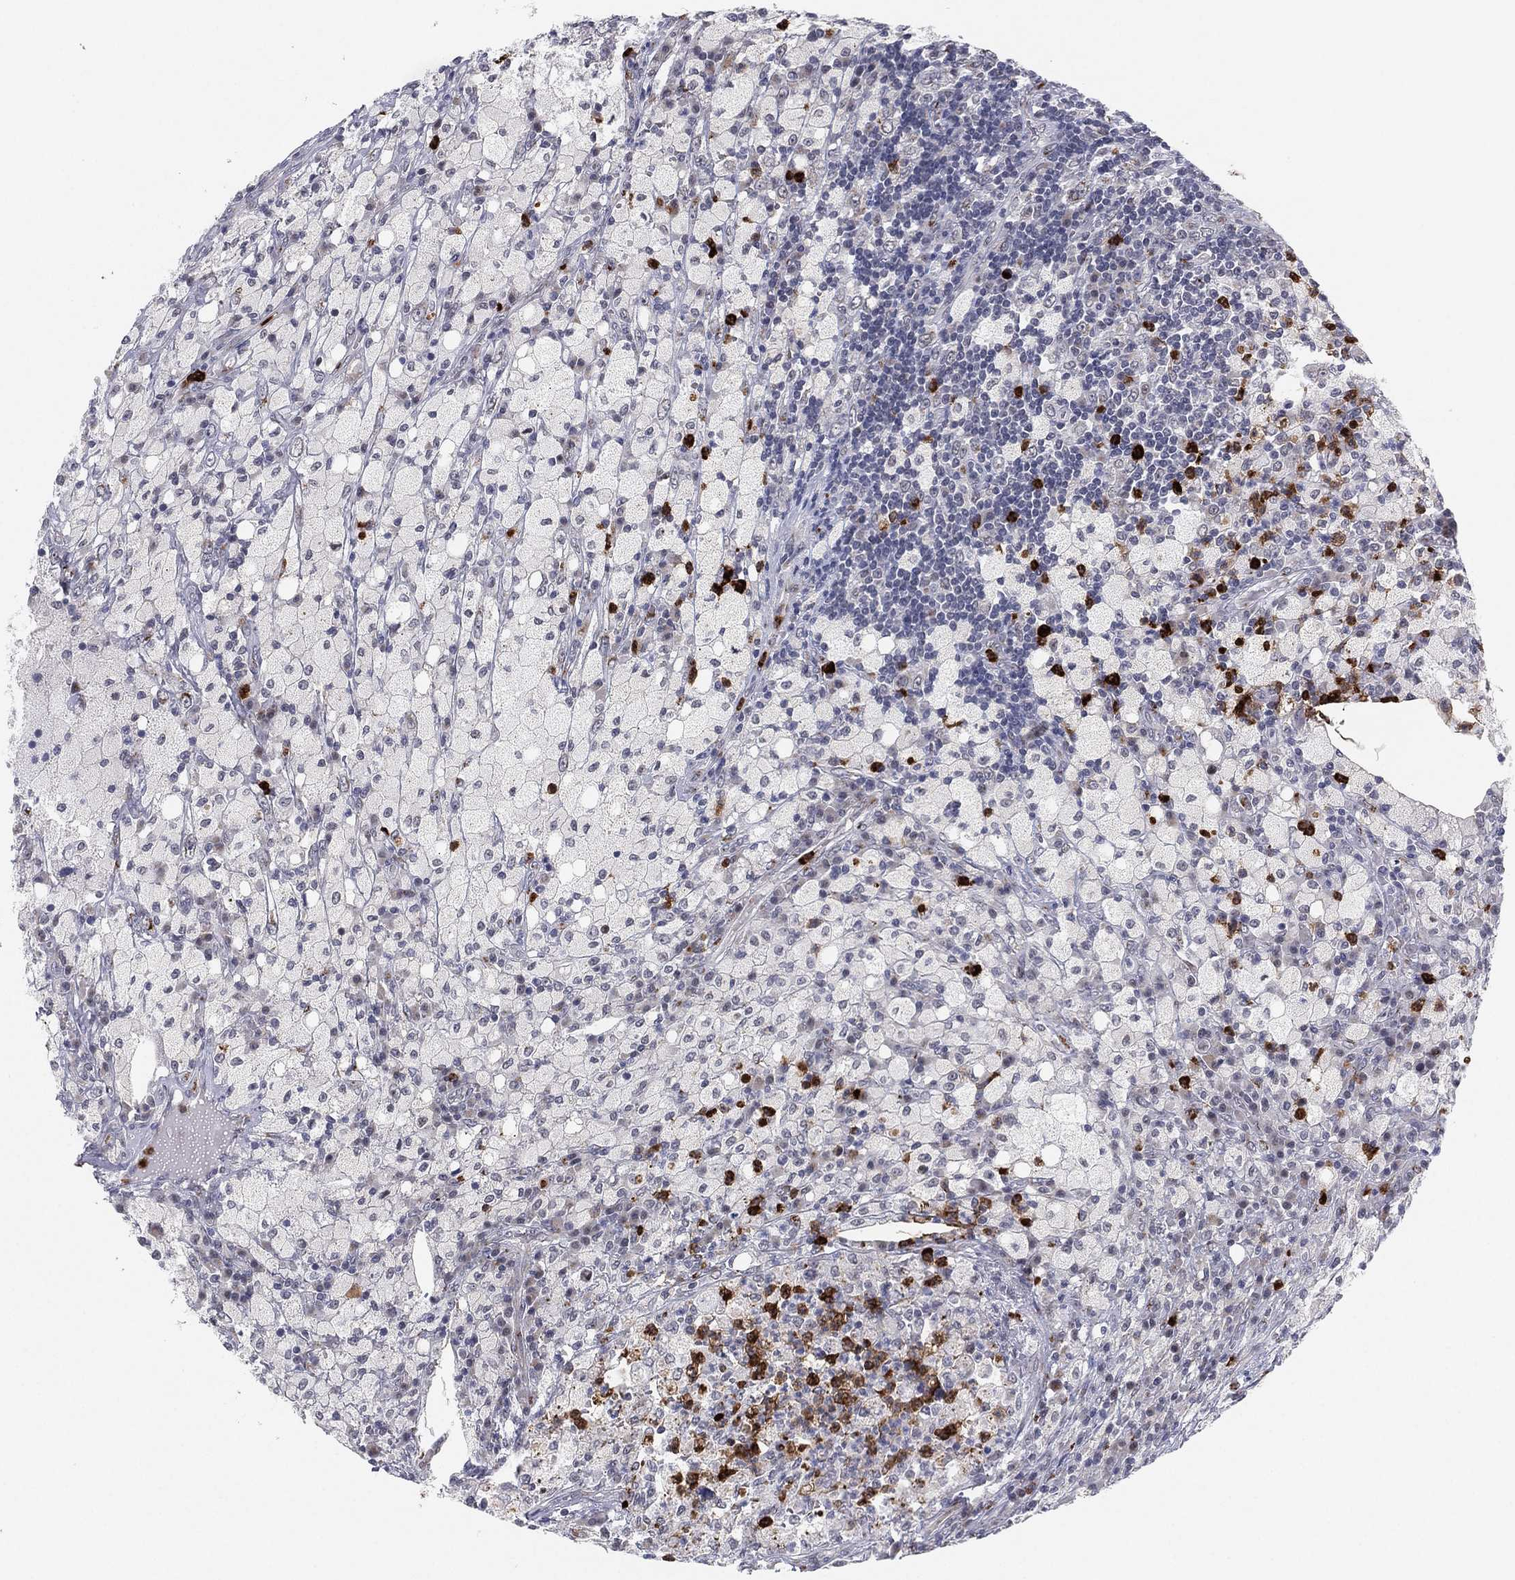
{"staining": {"intensity": "negative", "quantity": "none", "location": "none"}, "tissue": "testis cancer", "cell_type": "Tumor cells", "image_type": "cancer", "snomed": [{"axis": "morphology", "description": "Necrosis, NOS"}, {"axis": "morphology", "description": "Carcinoma, Embryonal, NOS"}, {"axis": "topography", "description": "Testis"}], "caption": "Tumor cells are negative for protein expression in human testis cancer (embryonal carcinoma).", "gene": "CD177", "patient": {"sex": "male", "age": 19}}